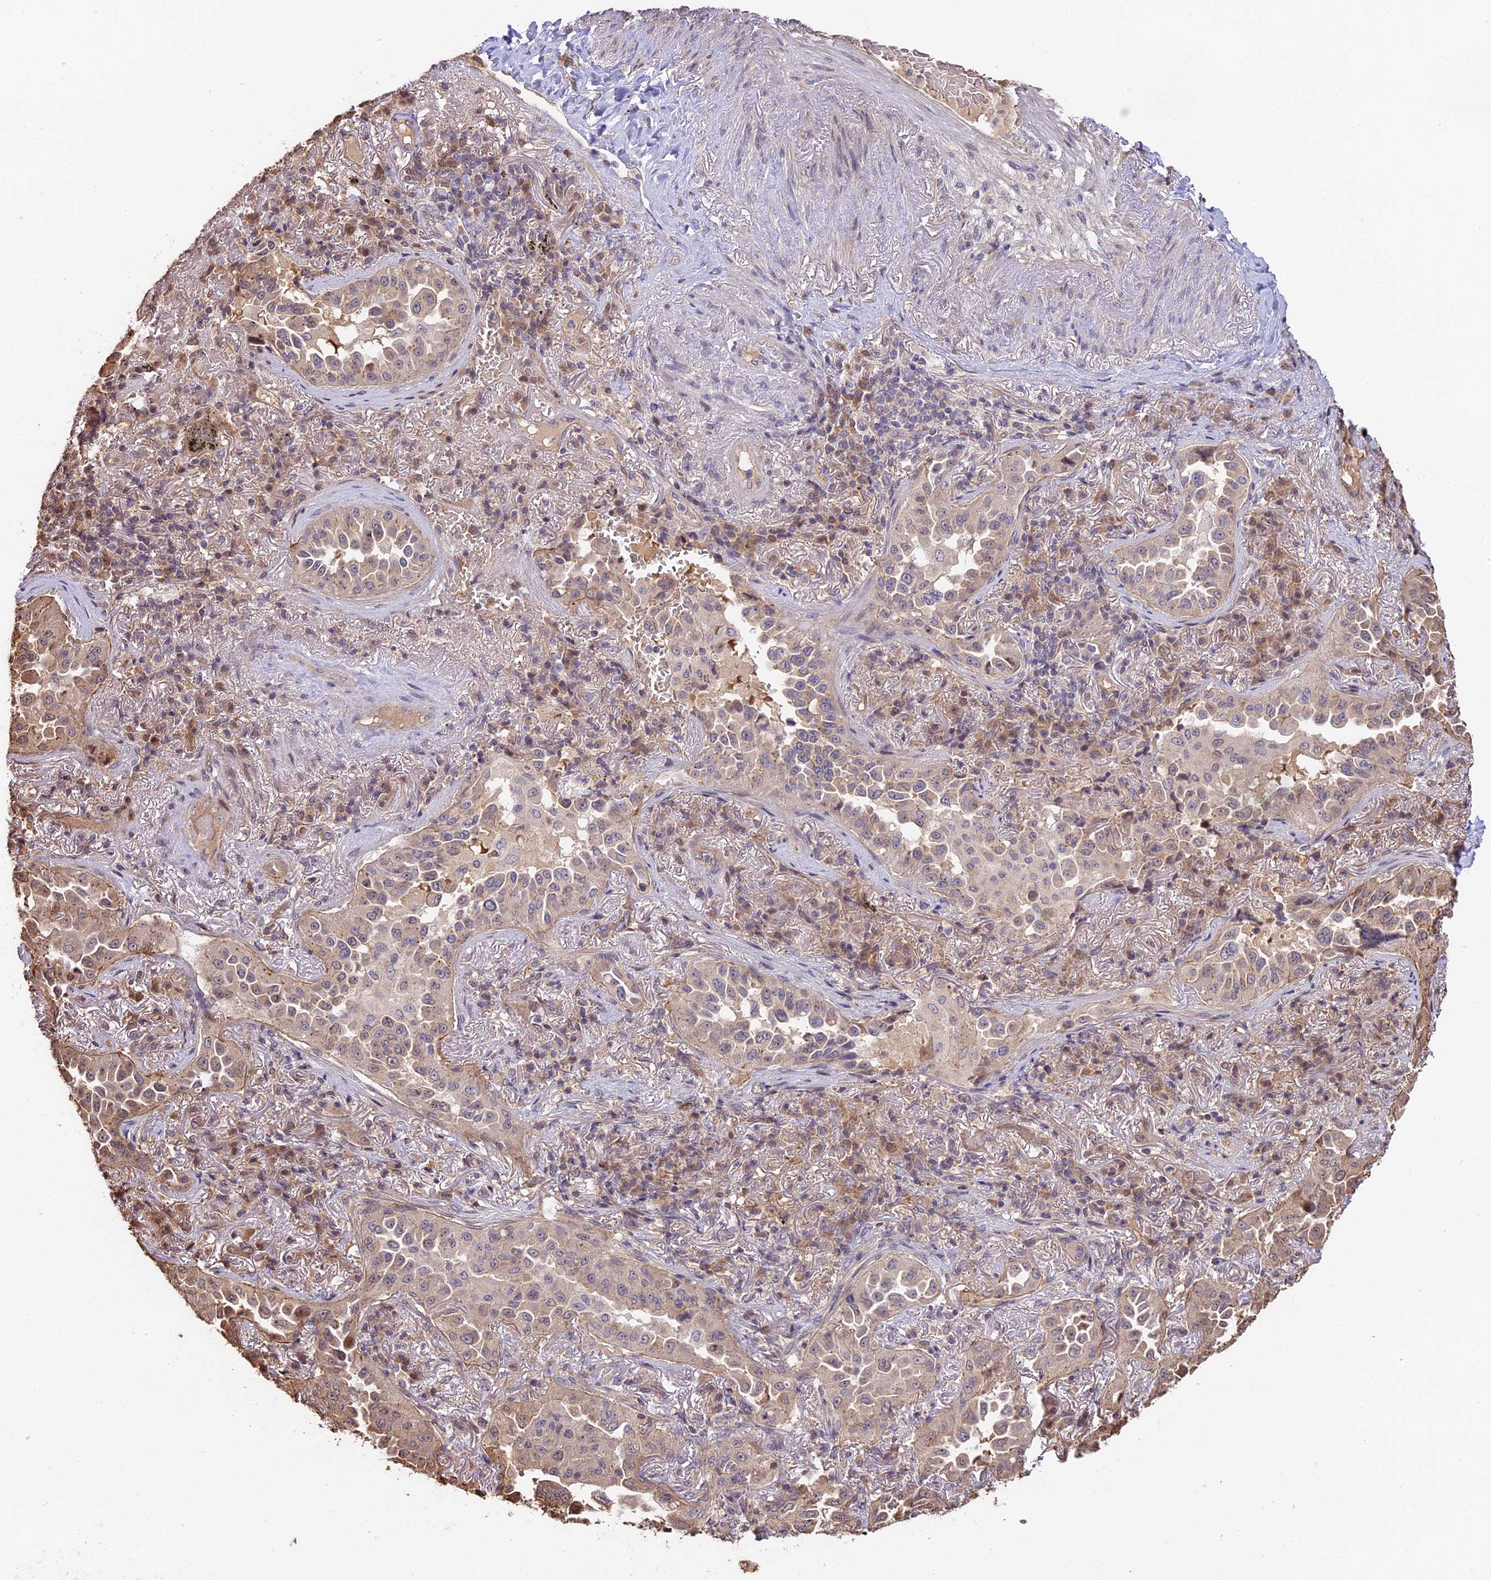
{"staining": {"intensity": "negative", "quantity": "none", "location": "none"}, "tissue": "lung cancer", "cell_type": "Tumor cells", "image_type": "cancer", "snomed": [{"axis": "morphology", "description": "Adenocarcinoma, NOS"}, {"axis": "topography", "description": "Lung"}], "caption": "High power microscopy micrograph of an immunohistochemistry micrograph of lung cancer (adenocarcinoma), revealing no significant expression in tumor cells.", "gene": "PPP1R37", "patient": {"sex": "female", "age": 69}}